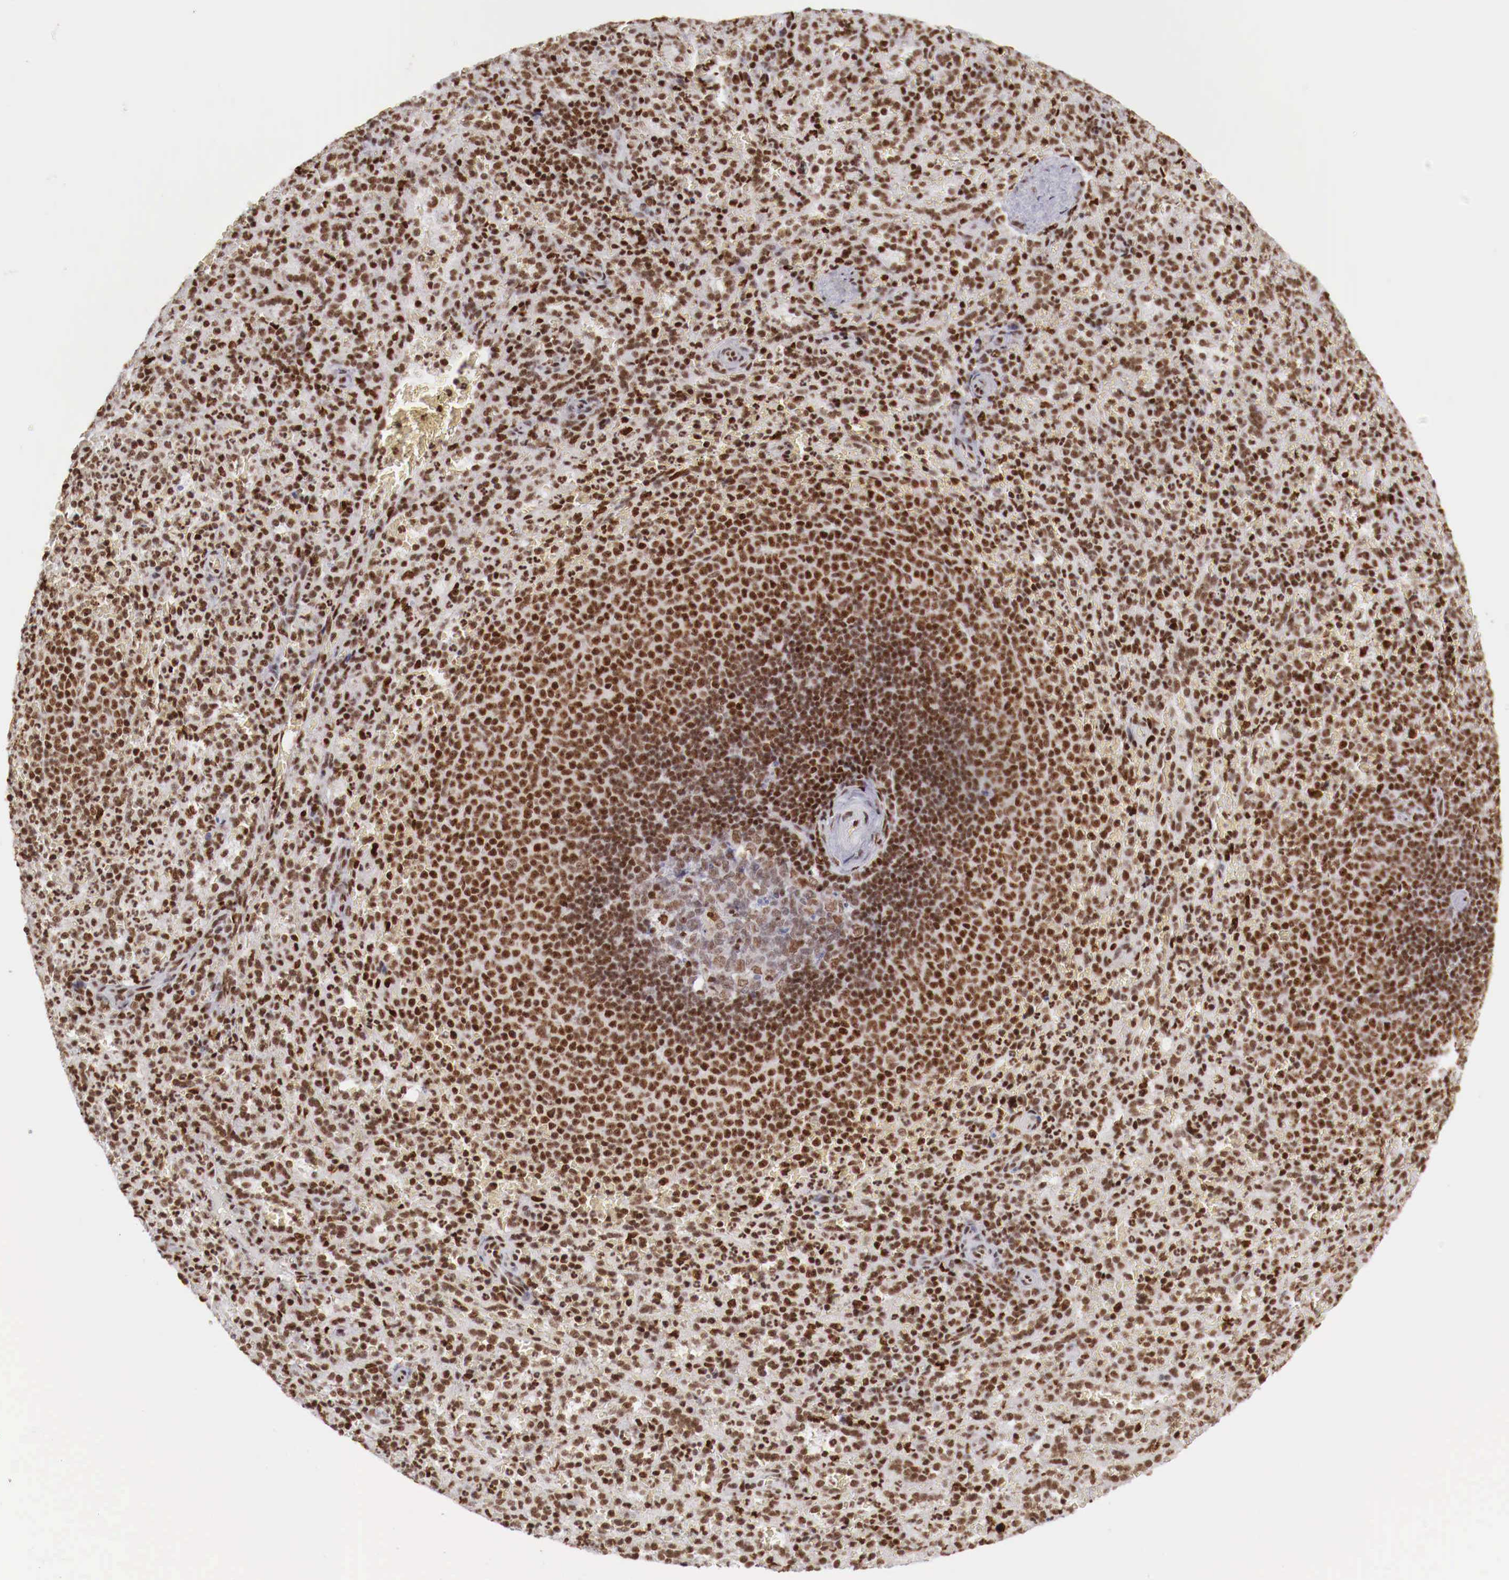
{"staining": {"intensity": "strong", "quantity": ">75%", "location": "nuclear"}, "tissue": "spleen", "cell_type": "Cells in red pulp", "image_type": "normal", "snomed": [{"axis": "morphology", "description": "Normal tissue, NOS"}, {"axis": "topography", "description": "Spleen"}], "caption": "Immunohistochemical staining of benign spleen displays high levels of strong nuclear staining in approximately >75% of cells in red pulp.", "gene": "MAX", "patient": {"sex": "female", "age": 21}}